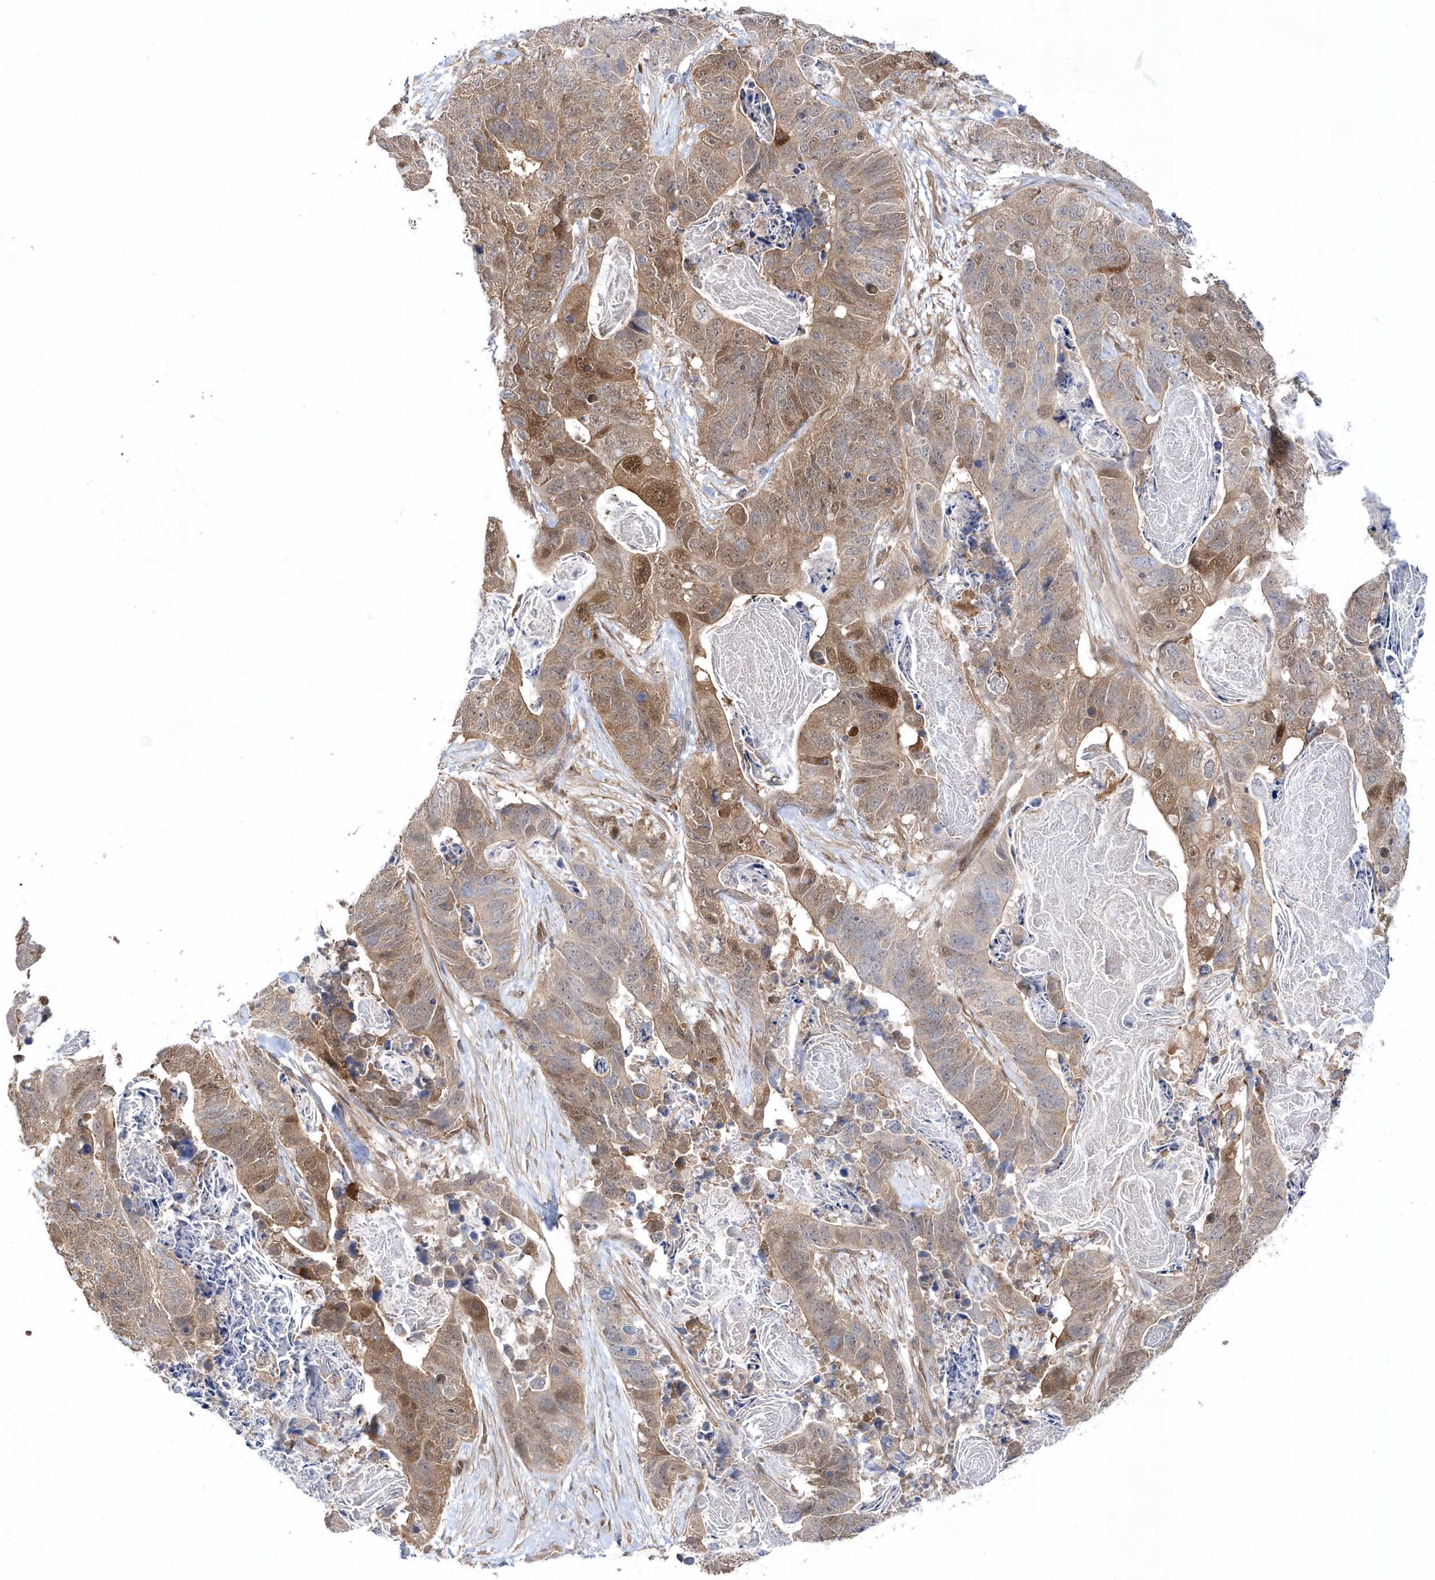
{"staining": {"intensity": "moderate", "quantity": ">75%", "location": "cytoplasmic/membranous,nuclear"}, "tissue": "stomach cancer", "cell_type": "Tumor cells", "image_type": "cancer", "snomed": [{"axis": "morphology", "description": "Adenocarcinoma, NOS"}, {"axis": "topography", "description": "Stomach"}], "caption": "Human stomach cancer stained for a protein (brown) exhibits moderate cytoplasmic/membranous and nuclear positive expression in about >75% of tumor cells.", "gene": "BDH2", "patient": {"sex": "female", "age": 89}}